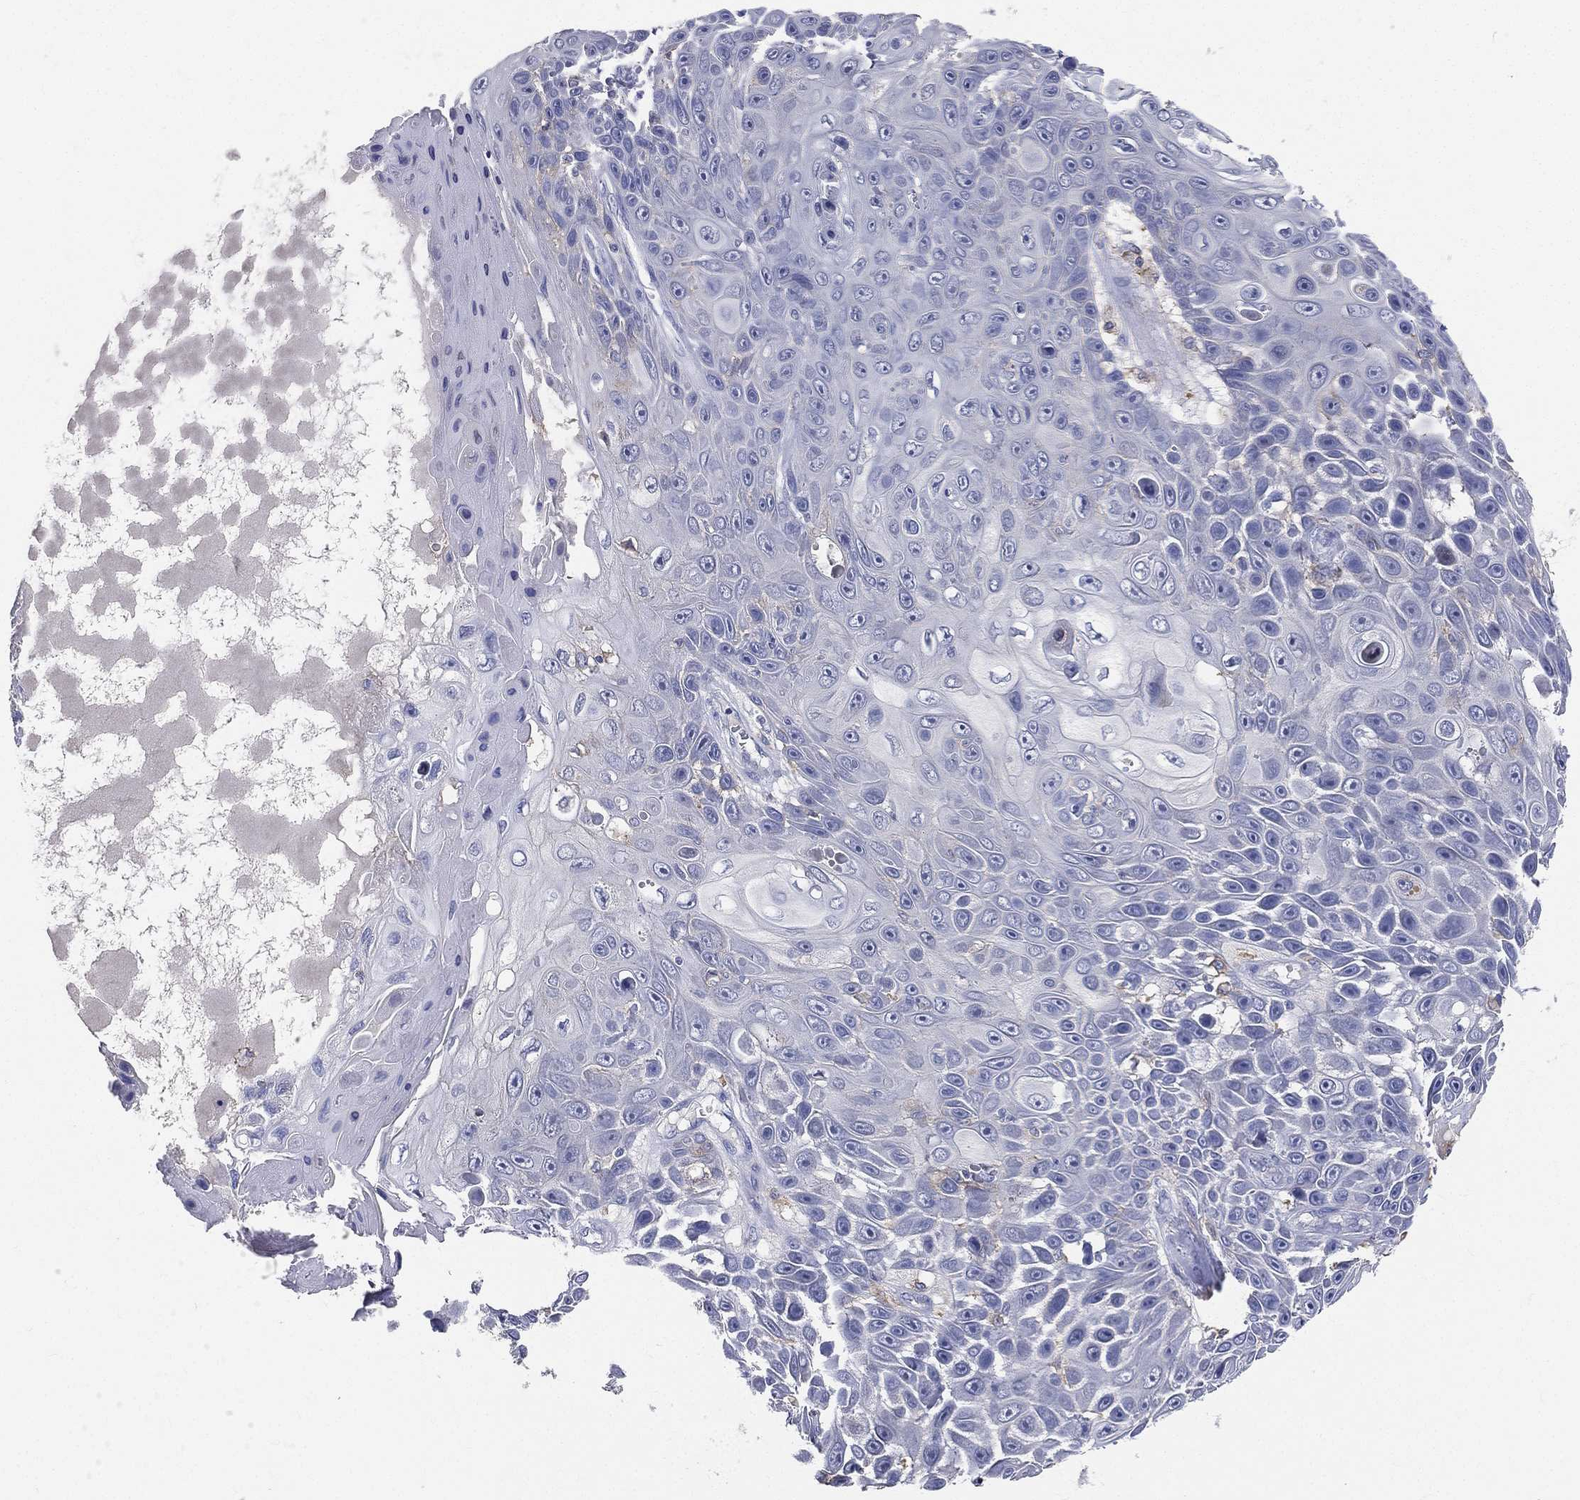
{"staining": {"intensity": "negative", "quantity": "none", "location": "none"}, "tissue": "skin cancer", "cell_type": "Tumor cells", "image_type": "cancer", "snomed": [{"axis": "morphology", "description": "Squamous cell carcinoma, NOS"}, {"axis": "topography", "description": "Skin"}], "caption": "Immunohistochemistry (IHC) of human skin cancer shows no positivity in tumor cells. Nuclei are stained in blue.", "gene": "CD33", "patient": {"sex": "male", "age": 82}}